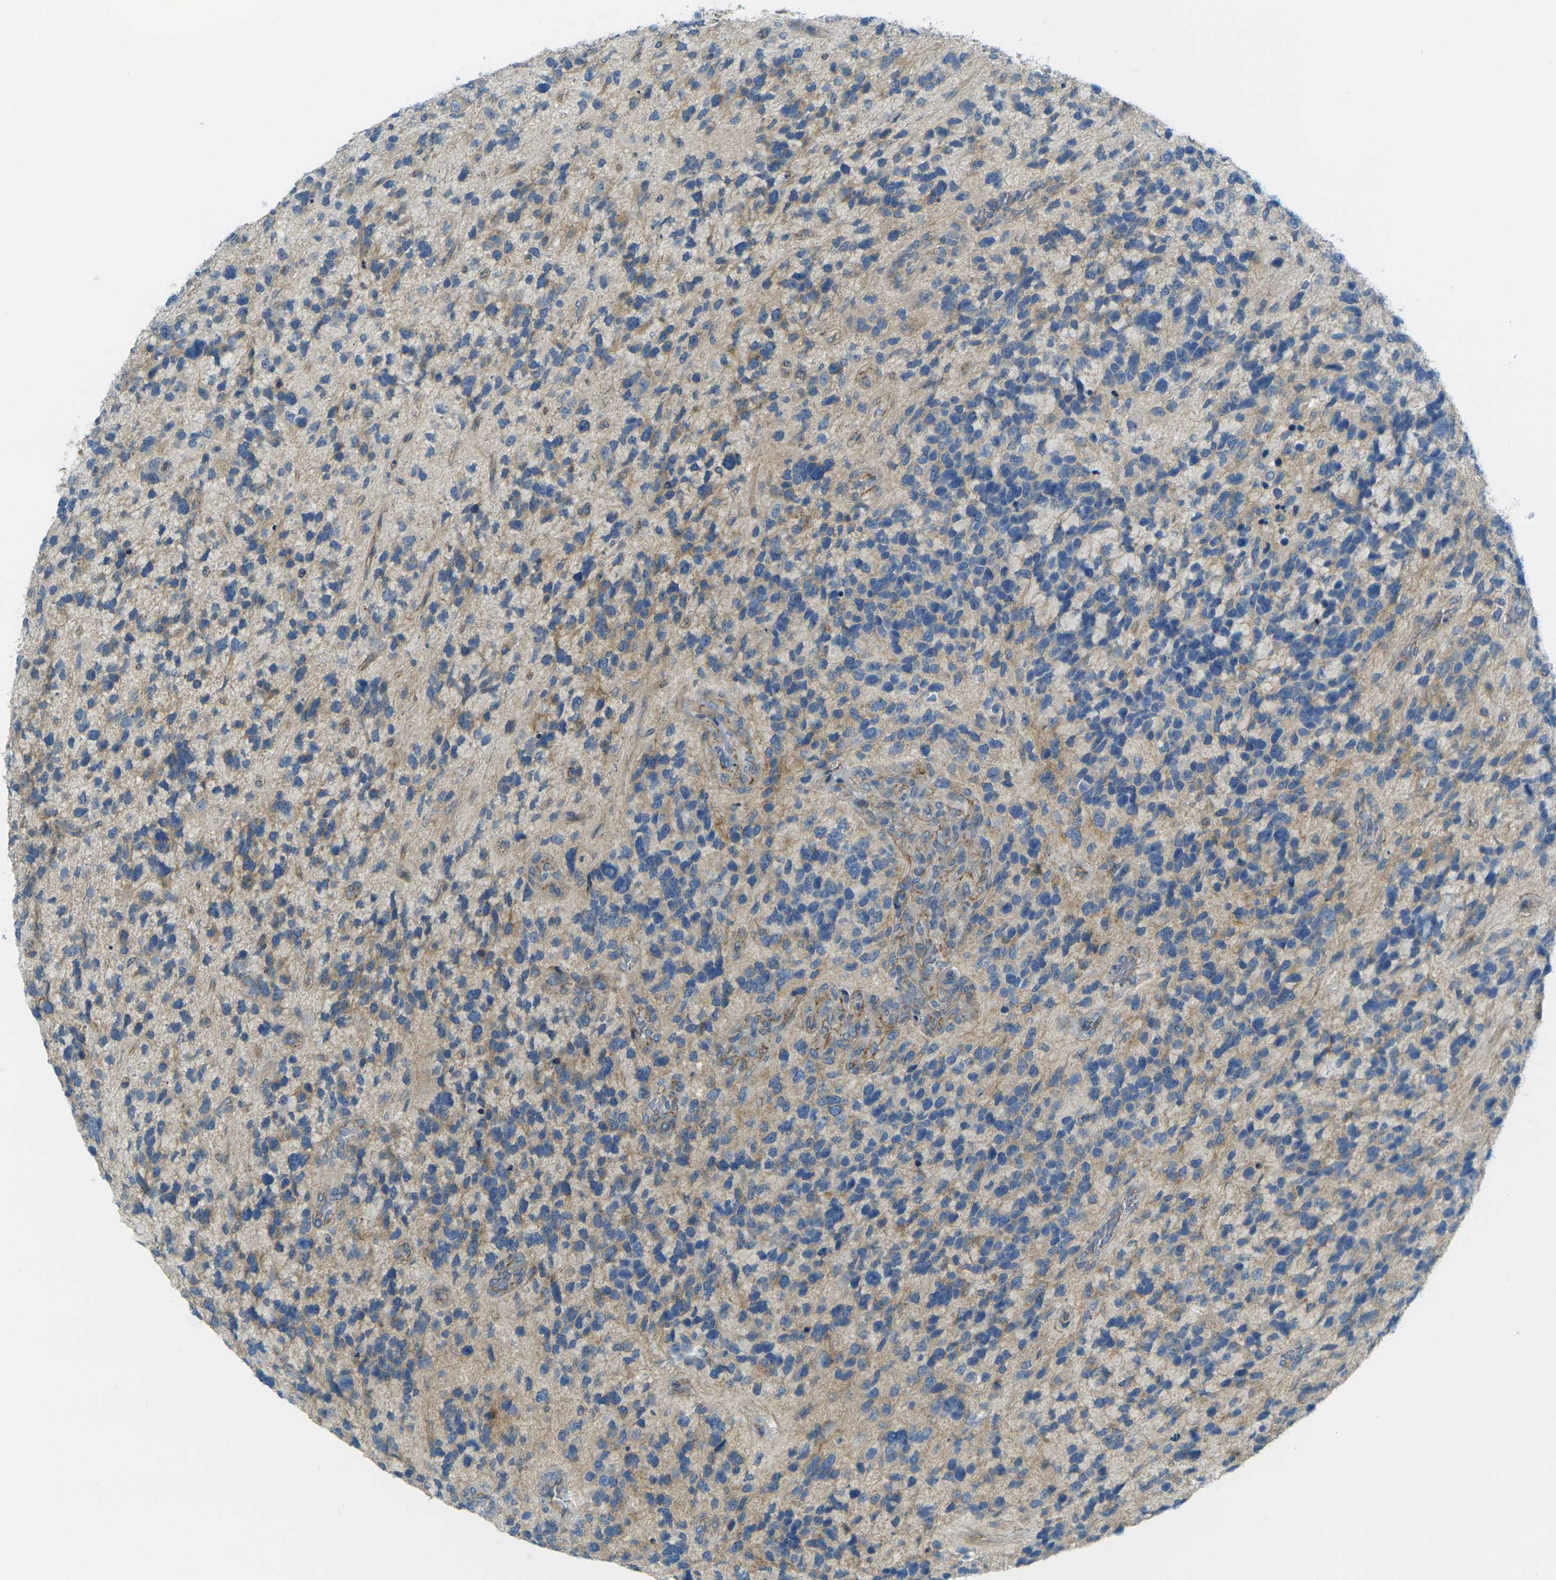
{"staining": {"intensity": "weak", "quantity": "<25%", "location": "cytoplasmic/membranous"}, "tissue": "glioma", "cell_type": "Tumor cells", "image_type": "cancer", "snomed": [{"axis": "morphology", "description": "Glioma, malignant, High grade"}, {"axis": "topography", "description": "Brain"}], "caption": "This photomicrograph is of malignant high-grade glioma stained with IHC to label a protein in brown with the nuclei are counter-stained blue. There is no staining in tumor cells.", "gene": "RHBDD1", "patient": {"sex": "female", "age": 58}}